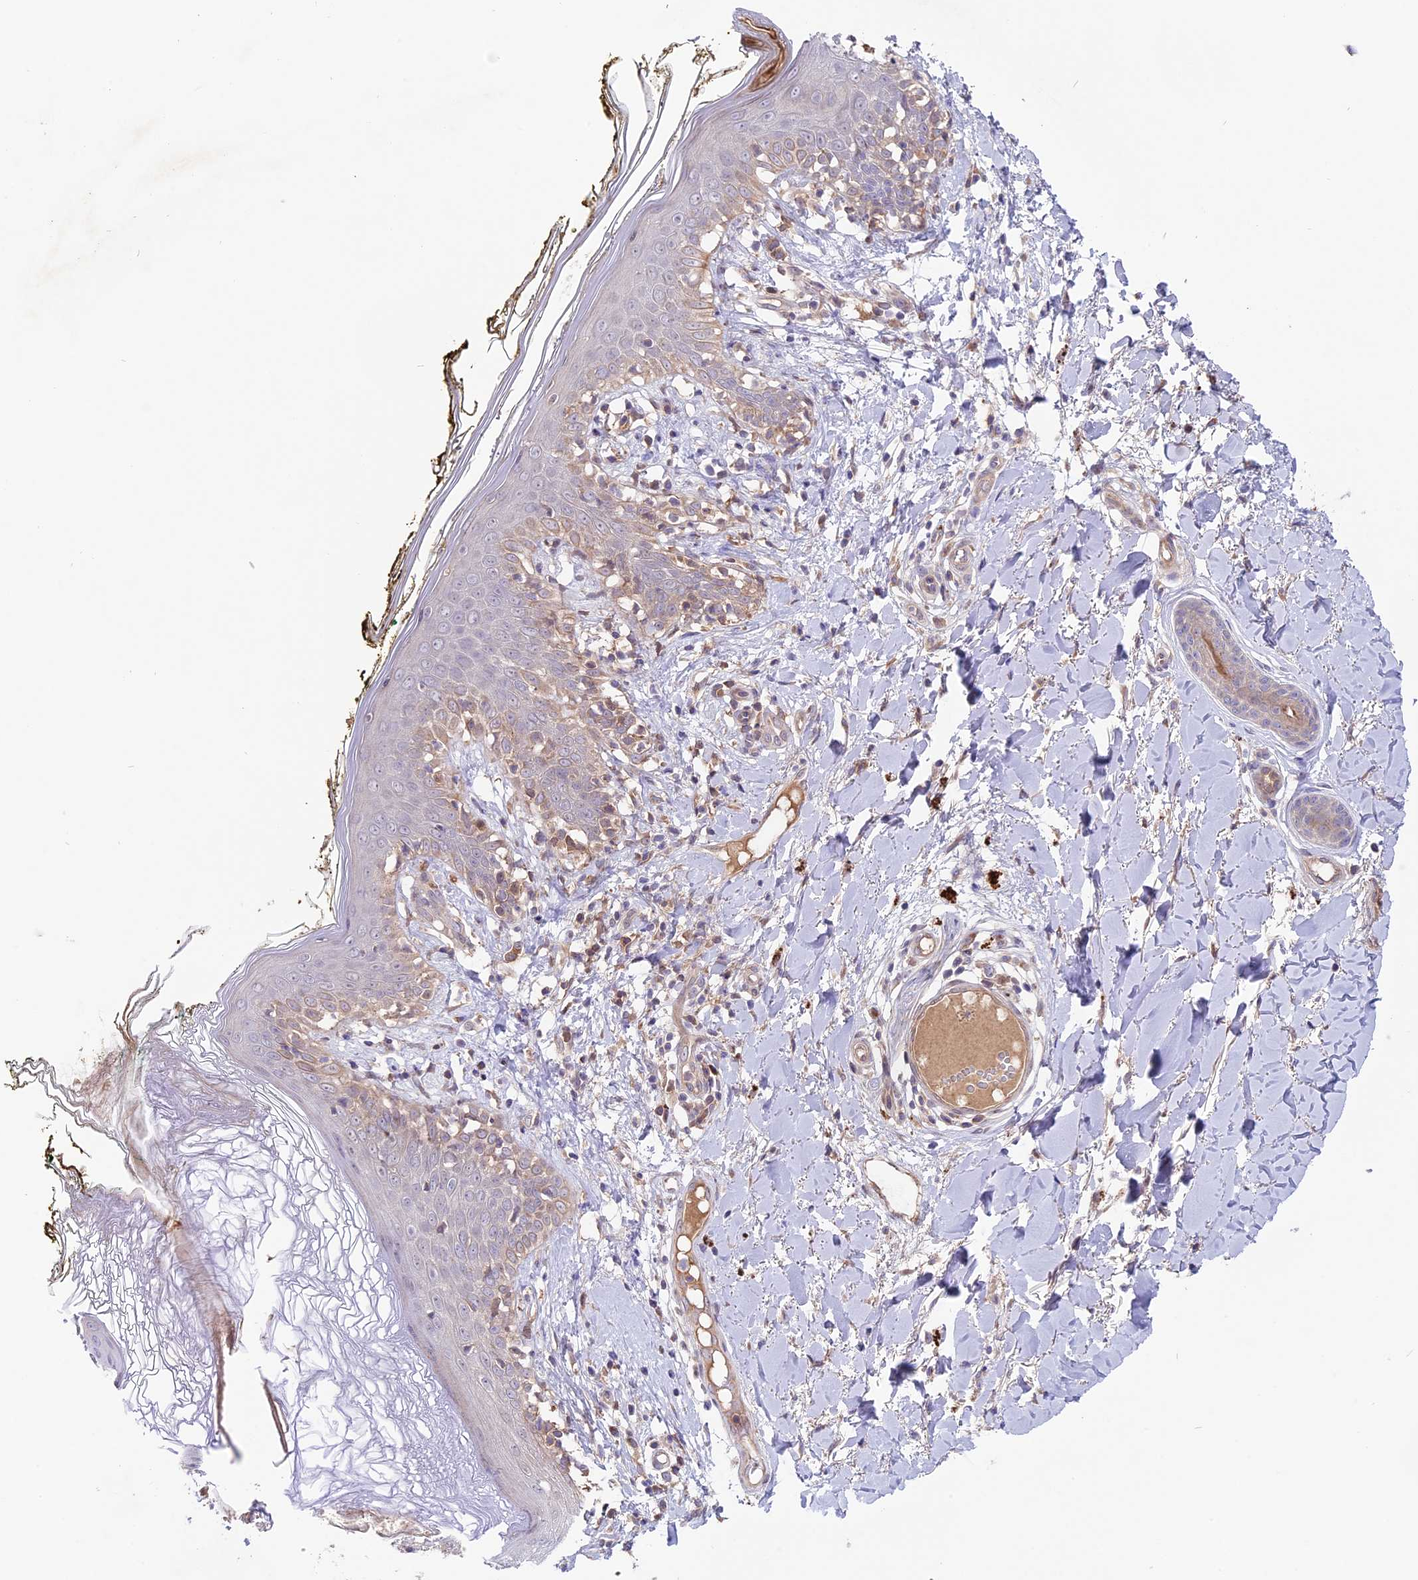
{"staining": {"intensity": "moderate", "quantity": ">75%", "location": "cytoplasmic/membranous"}, "tissue": "skin", "cell_type": "Fibroblasts", "image_type": "normal", "snomed": [{"axis": "morphology", "description": "Normal tissue, NOS"}, {"axis": "topography", "description": "Skin"}], "caption": "The histopathology image exhibits immunohistochemical staining of normal skin. There is moderate cytoplasmic/membranous staining is identified in approximately >75% of fibroblasts. The protein of interest is shown in brown color, while the nuclei are stained blue.", "gene": "COG8", "patient": {"sex": "female", "age": 34}}